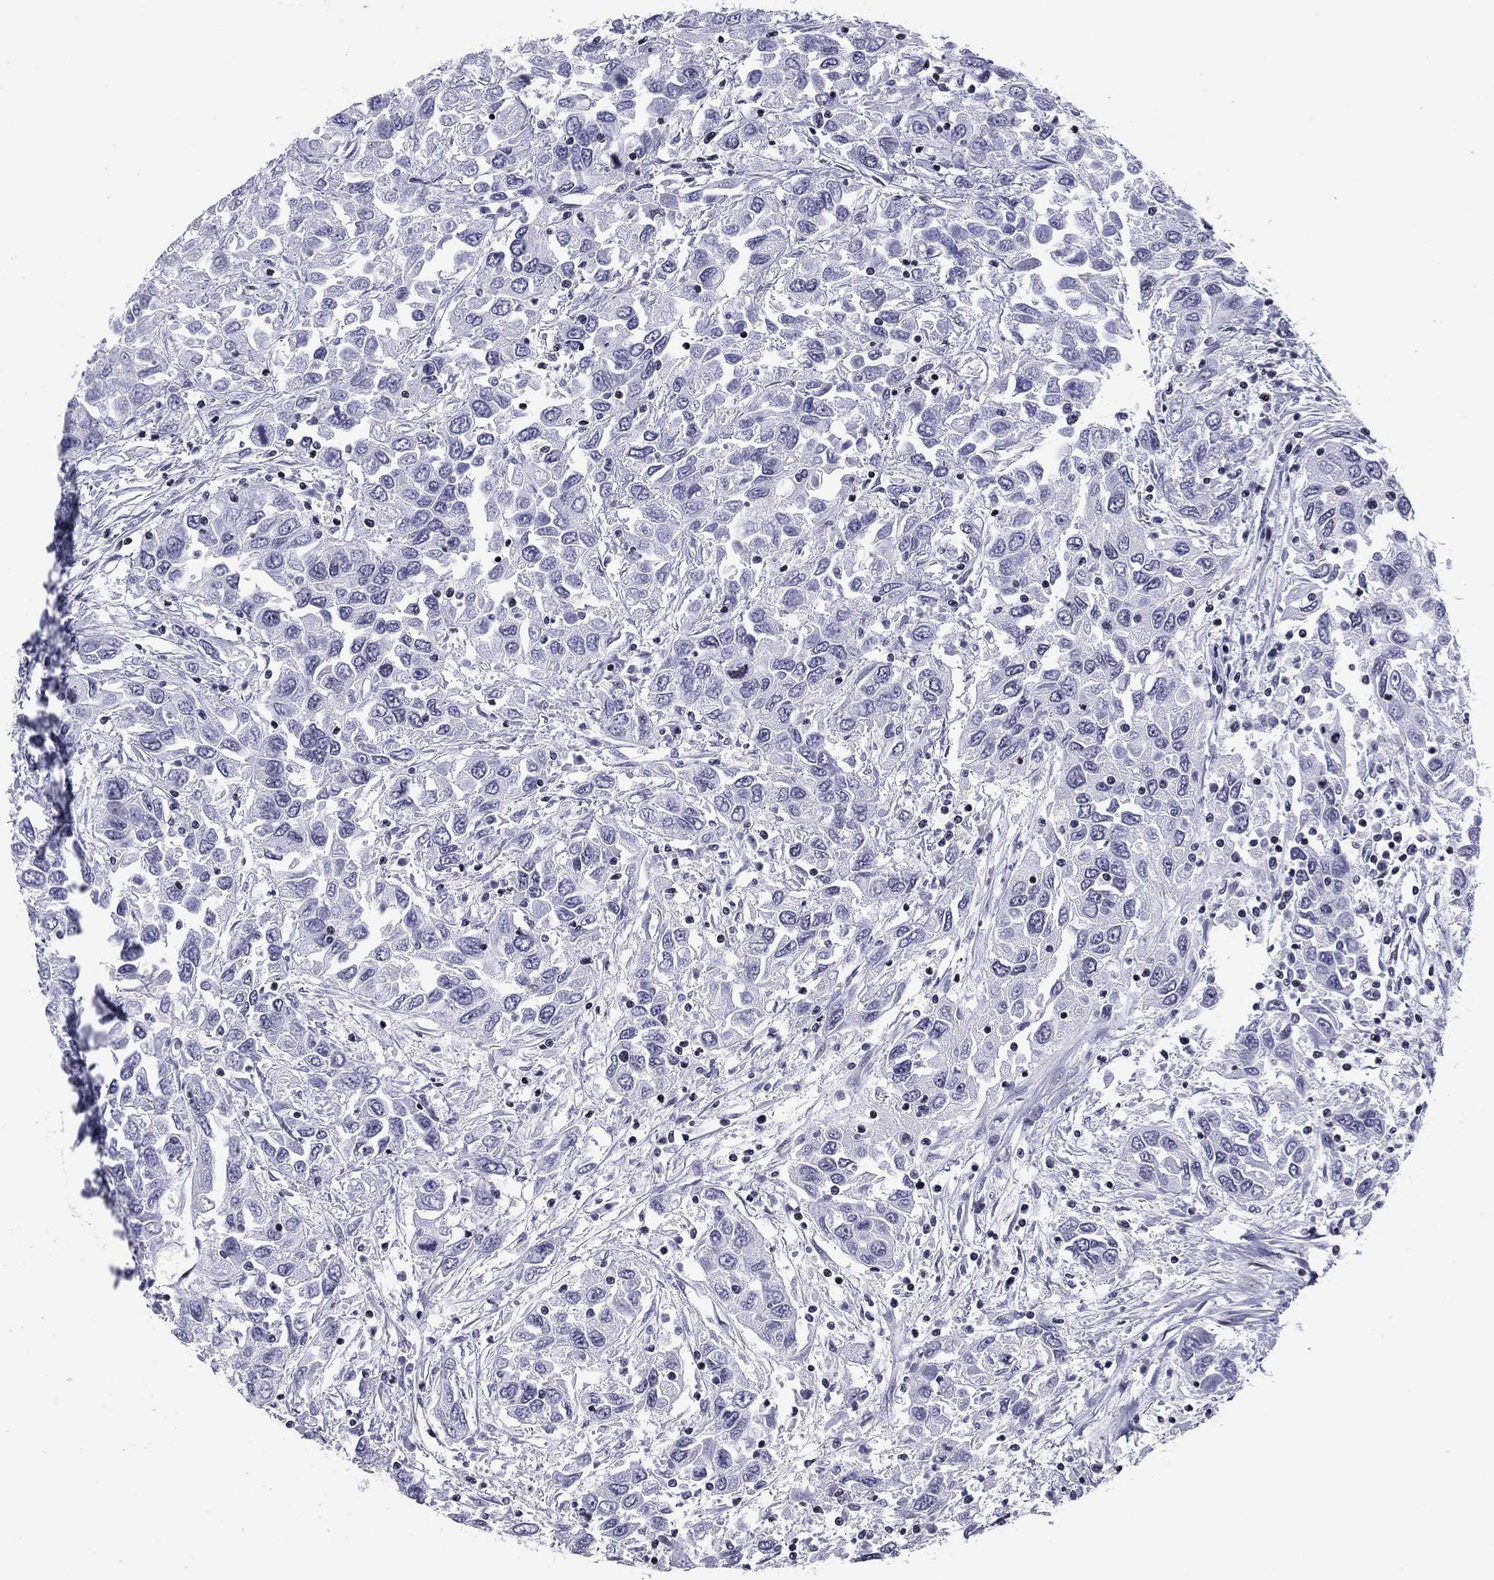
{"staining": {"intensity": "negative", "quantity": "none", "location": "none"}, "tissue": "urothelial cancer", "cell_type": "Tumor cells", "image_type": "cancer", "snomed": [{"axis": "morphology", "description": "Urothelial carcinoma, High grade"}, {"axis": "topography", "description": "Urinary bladder"}], "caption": "Protein analysis of urothelial carcinoma (high-grade) exhibits no significant expression in tumor cells.", "gene": "CCDC144A", "patient": {"sex": "male", "age": 76}}